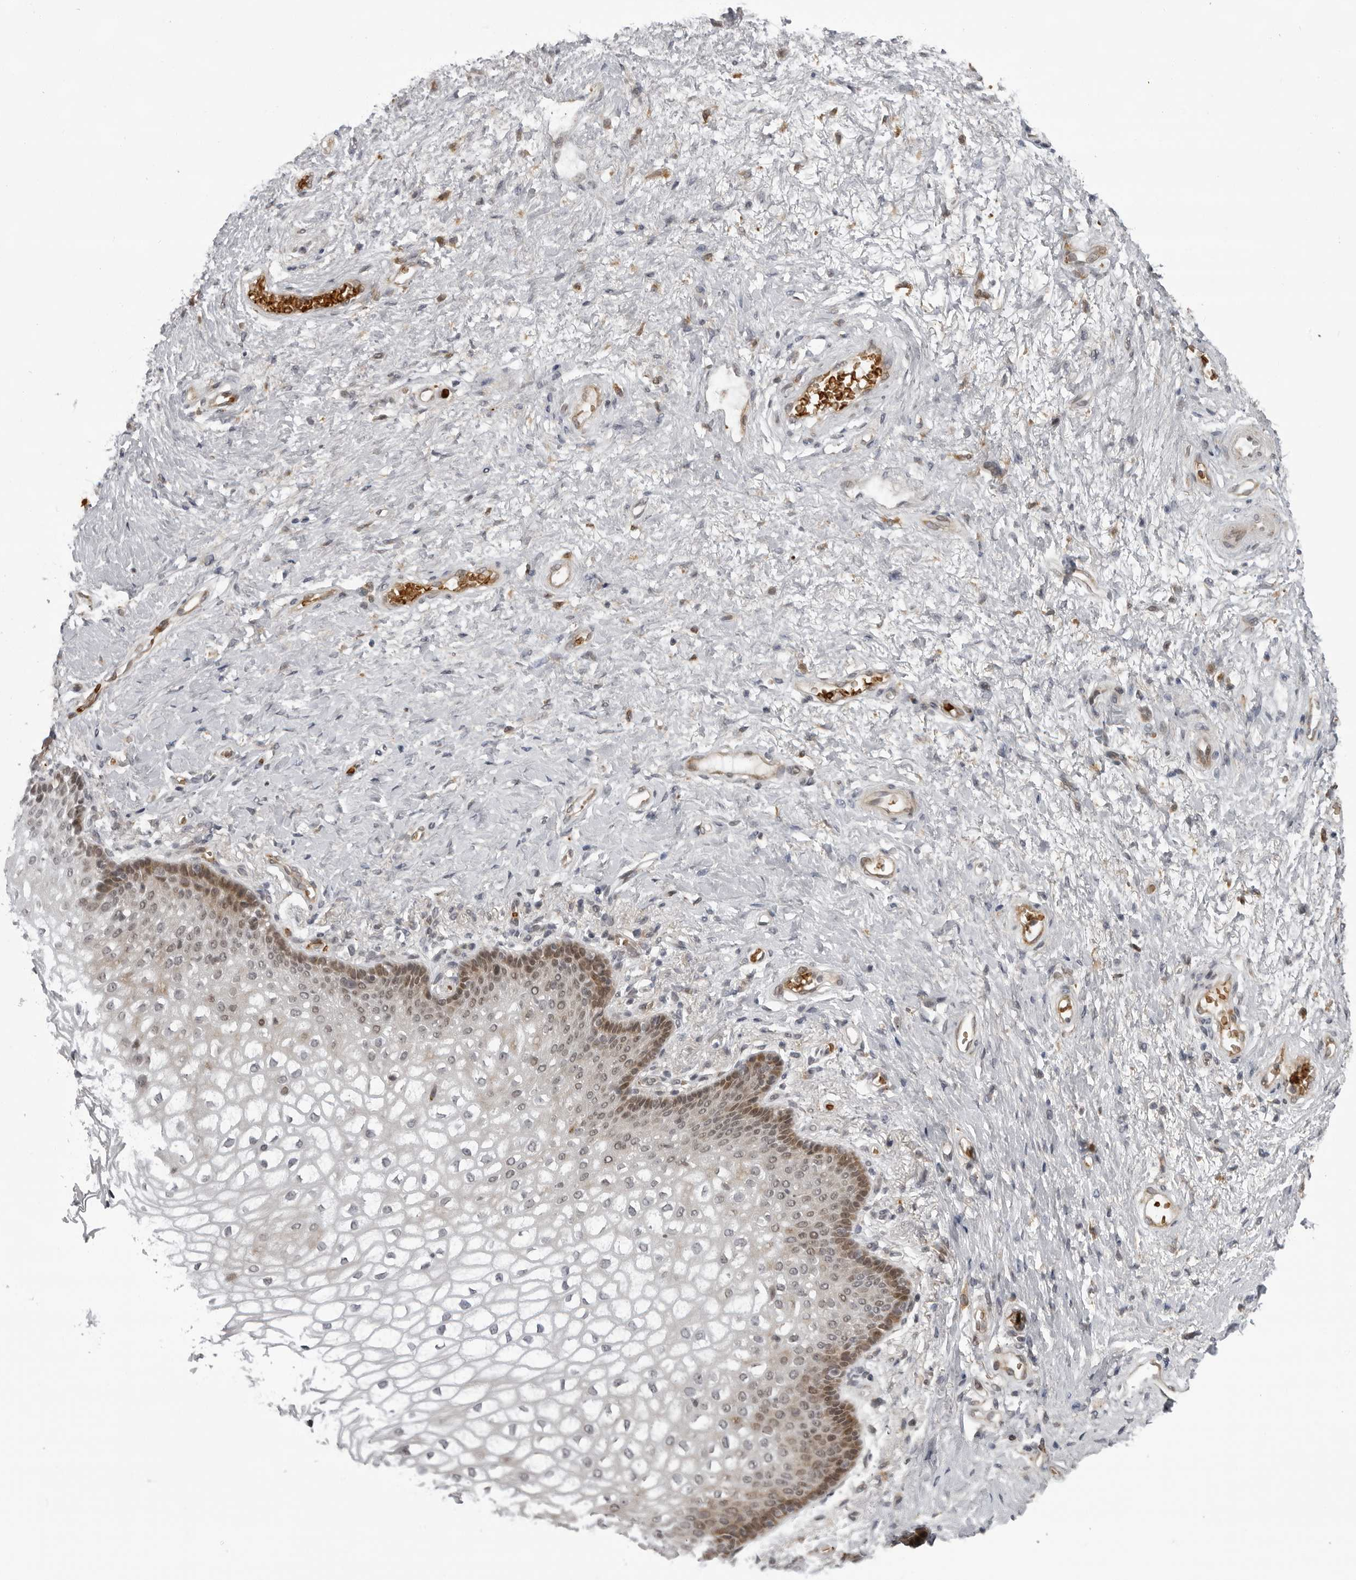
{"staining": {"intensity": "moderate", "quantity": "<25%", "location": "cytoplasmic/membranous,nuclear"}, "tissue": "vagina", "cell_type": "Squamous epithelial cells", "image_type": "normal", "snomed": [{"axis": "morphology", "description": "Normal tissue, NOS"}, {"axis": "topography", "description": "Vagina"}], "caption": "Unremarkable vagina reveals moderate cytoplasmic/membranous,nuclear staining in about <25% of squamous epithelial cells.", "gene": "THOP1", "patient": {"sex": "female", "age": 60}}